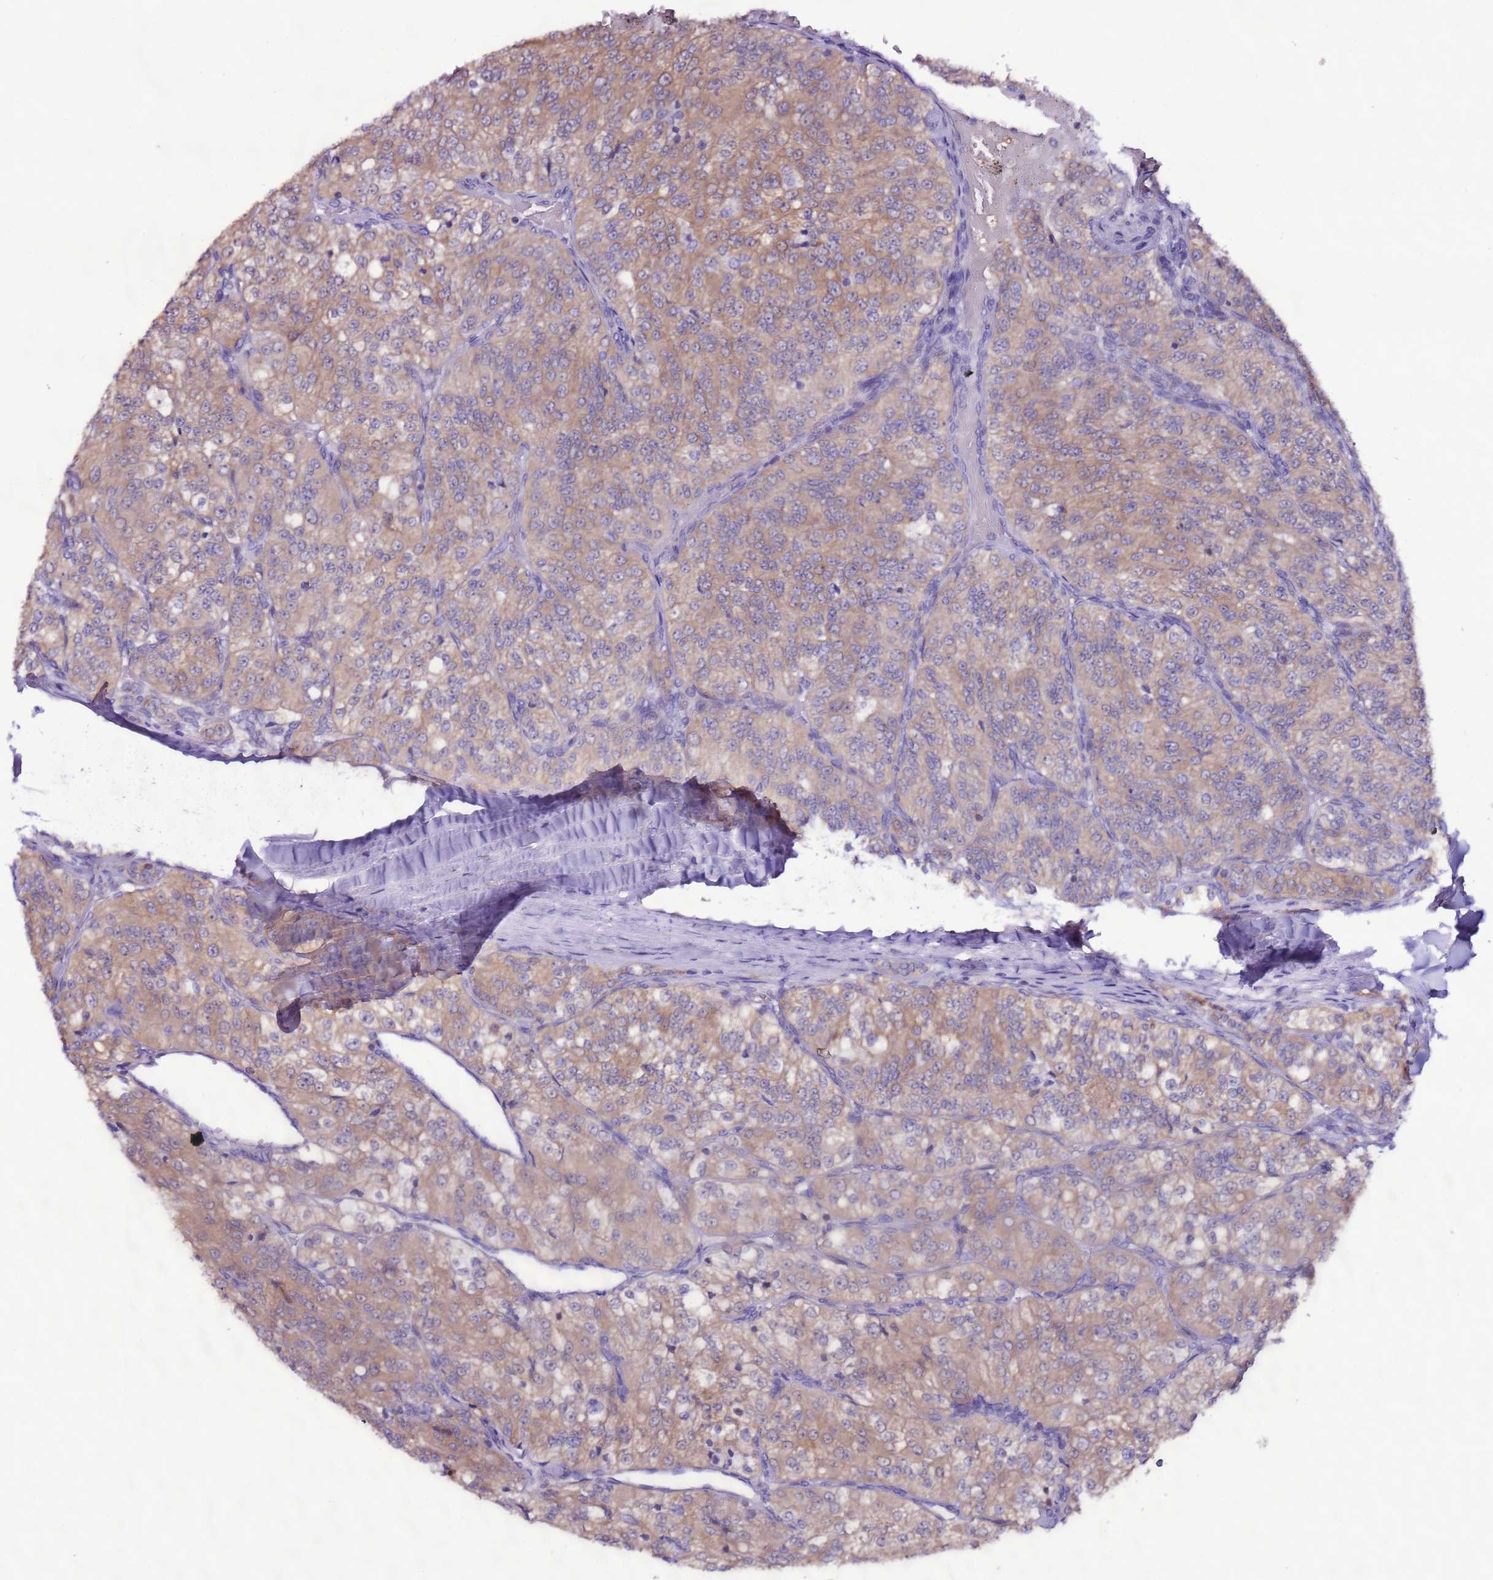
{"staining": {"intensity": "moderate", "quantity": ">75%", "location": "cytoplasmic/membranous"}, "tissue": "renal cancer", "cell_type": "Tumor cells", "image_type": "cancer", "snomed": [{"axis": "morphology", "description": "Adenocarcinoma, NOS"}, {"axis": "topography", "description": "Kidney"}], "caption": "A brown stain labels moderate cytoplasmic/membranous expression of a protein in human renal adenocarcinoma tumor cells. (DAB (3,3'-diaminobenzidine) IHC, brown staining for protein, blue staining for nuclei).", "gene": "AHI1", "patient": {"sex": "female", "age": 63}}